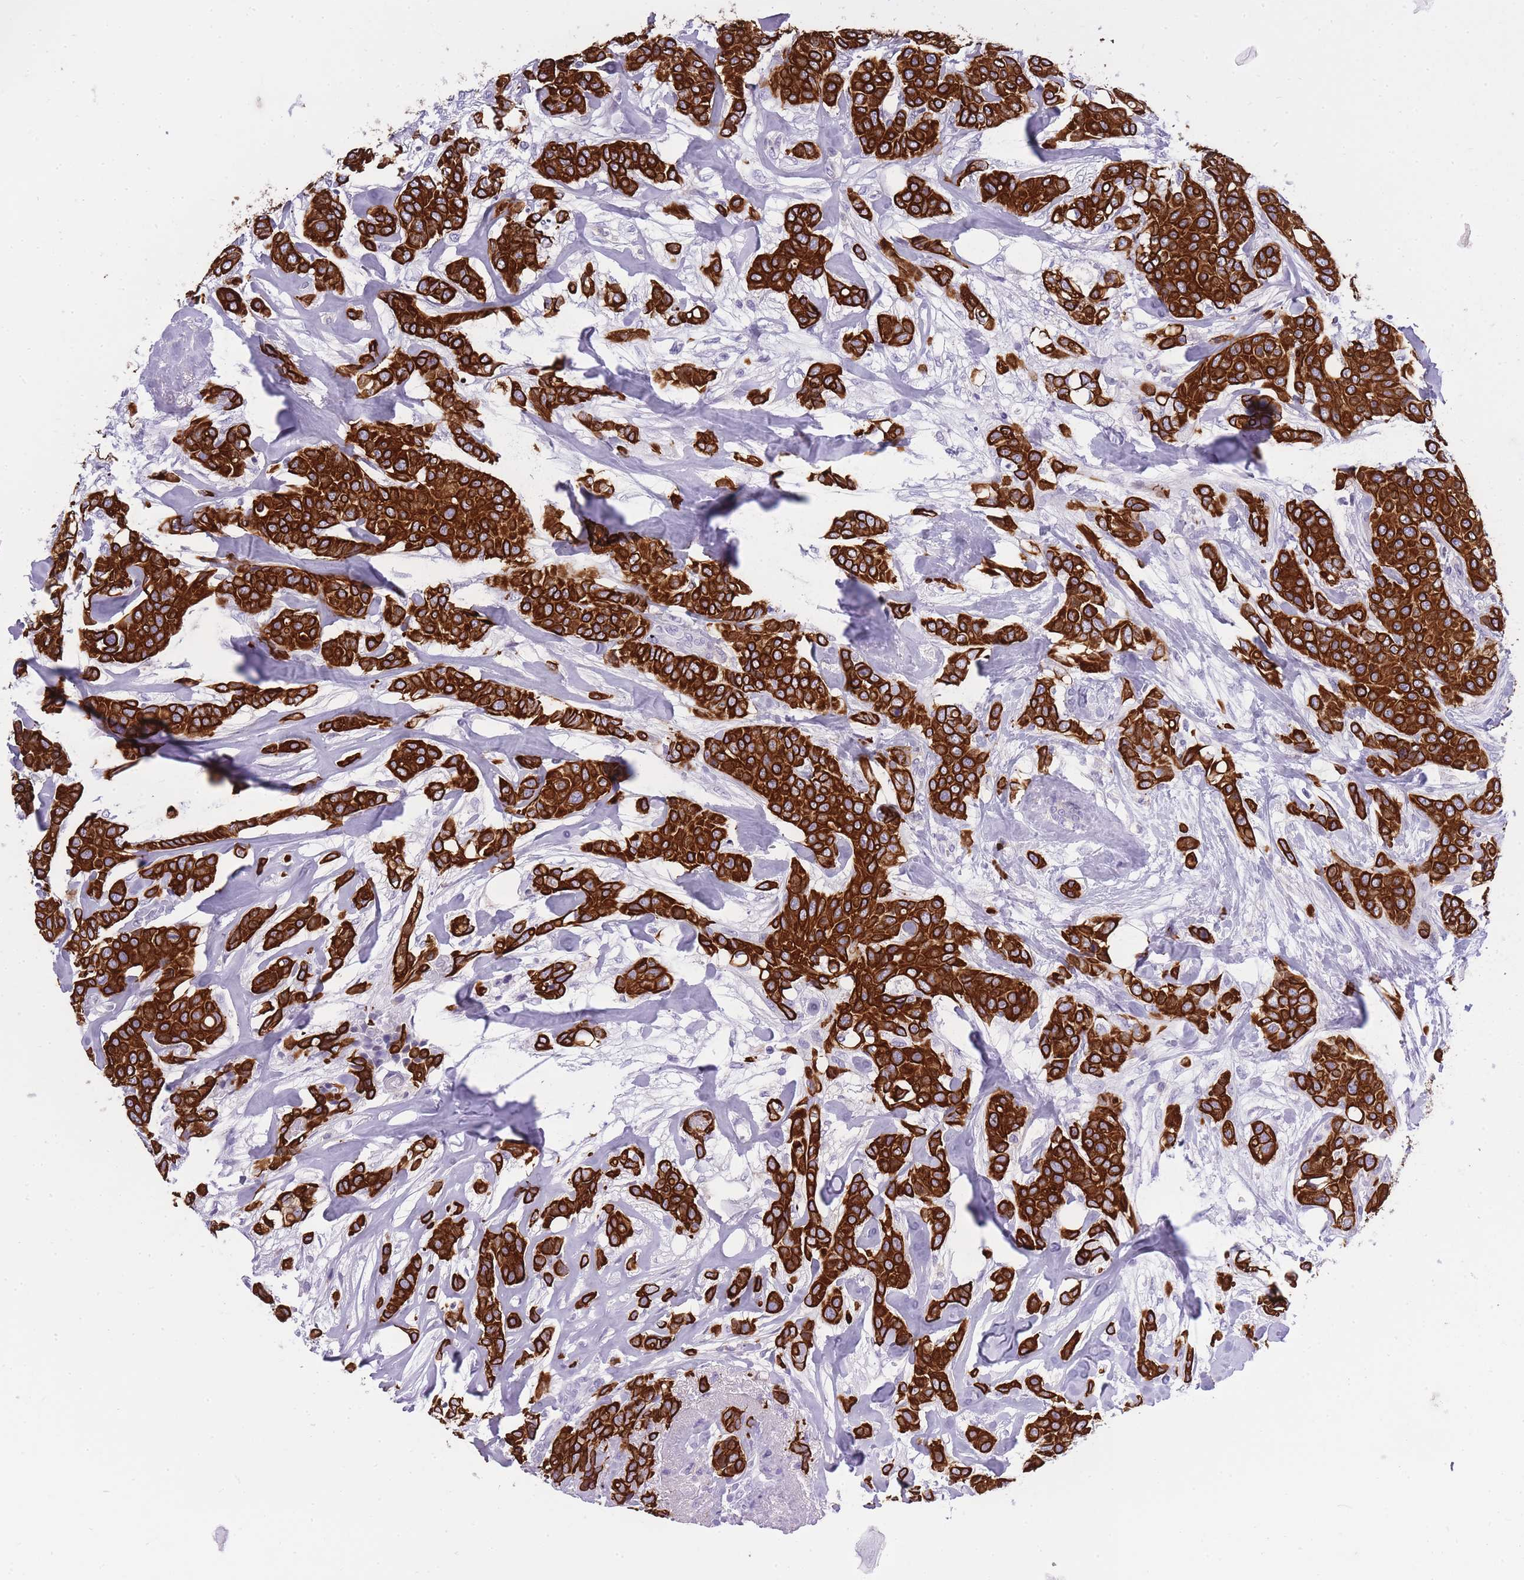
{"staining": {"intensity": "strong", "quantity": ">75%", "location": "cytoplasmic/membranous"}, "tissue": "breast cancer", "cell_type": "Tumor cells", "image_type": "cancer", "snomed": [{"axis": "morphology", "description": "Lobular carcinoma"}, {"axis": "topography", "description": "Breast"}], "caption": "Breast lobular carcinoma stained with a protein marker displays strong staining in tumor cells.", "gene": "RADX", "patient": {"sex": "female", "age": 51}}